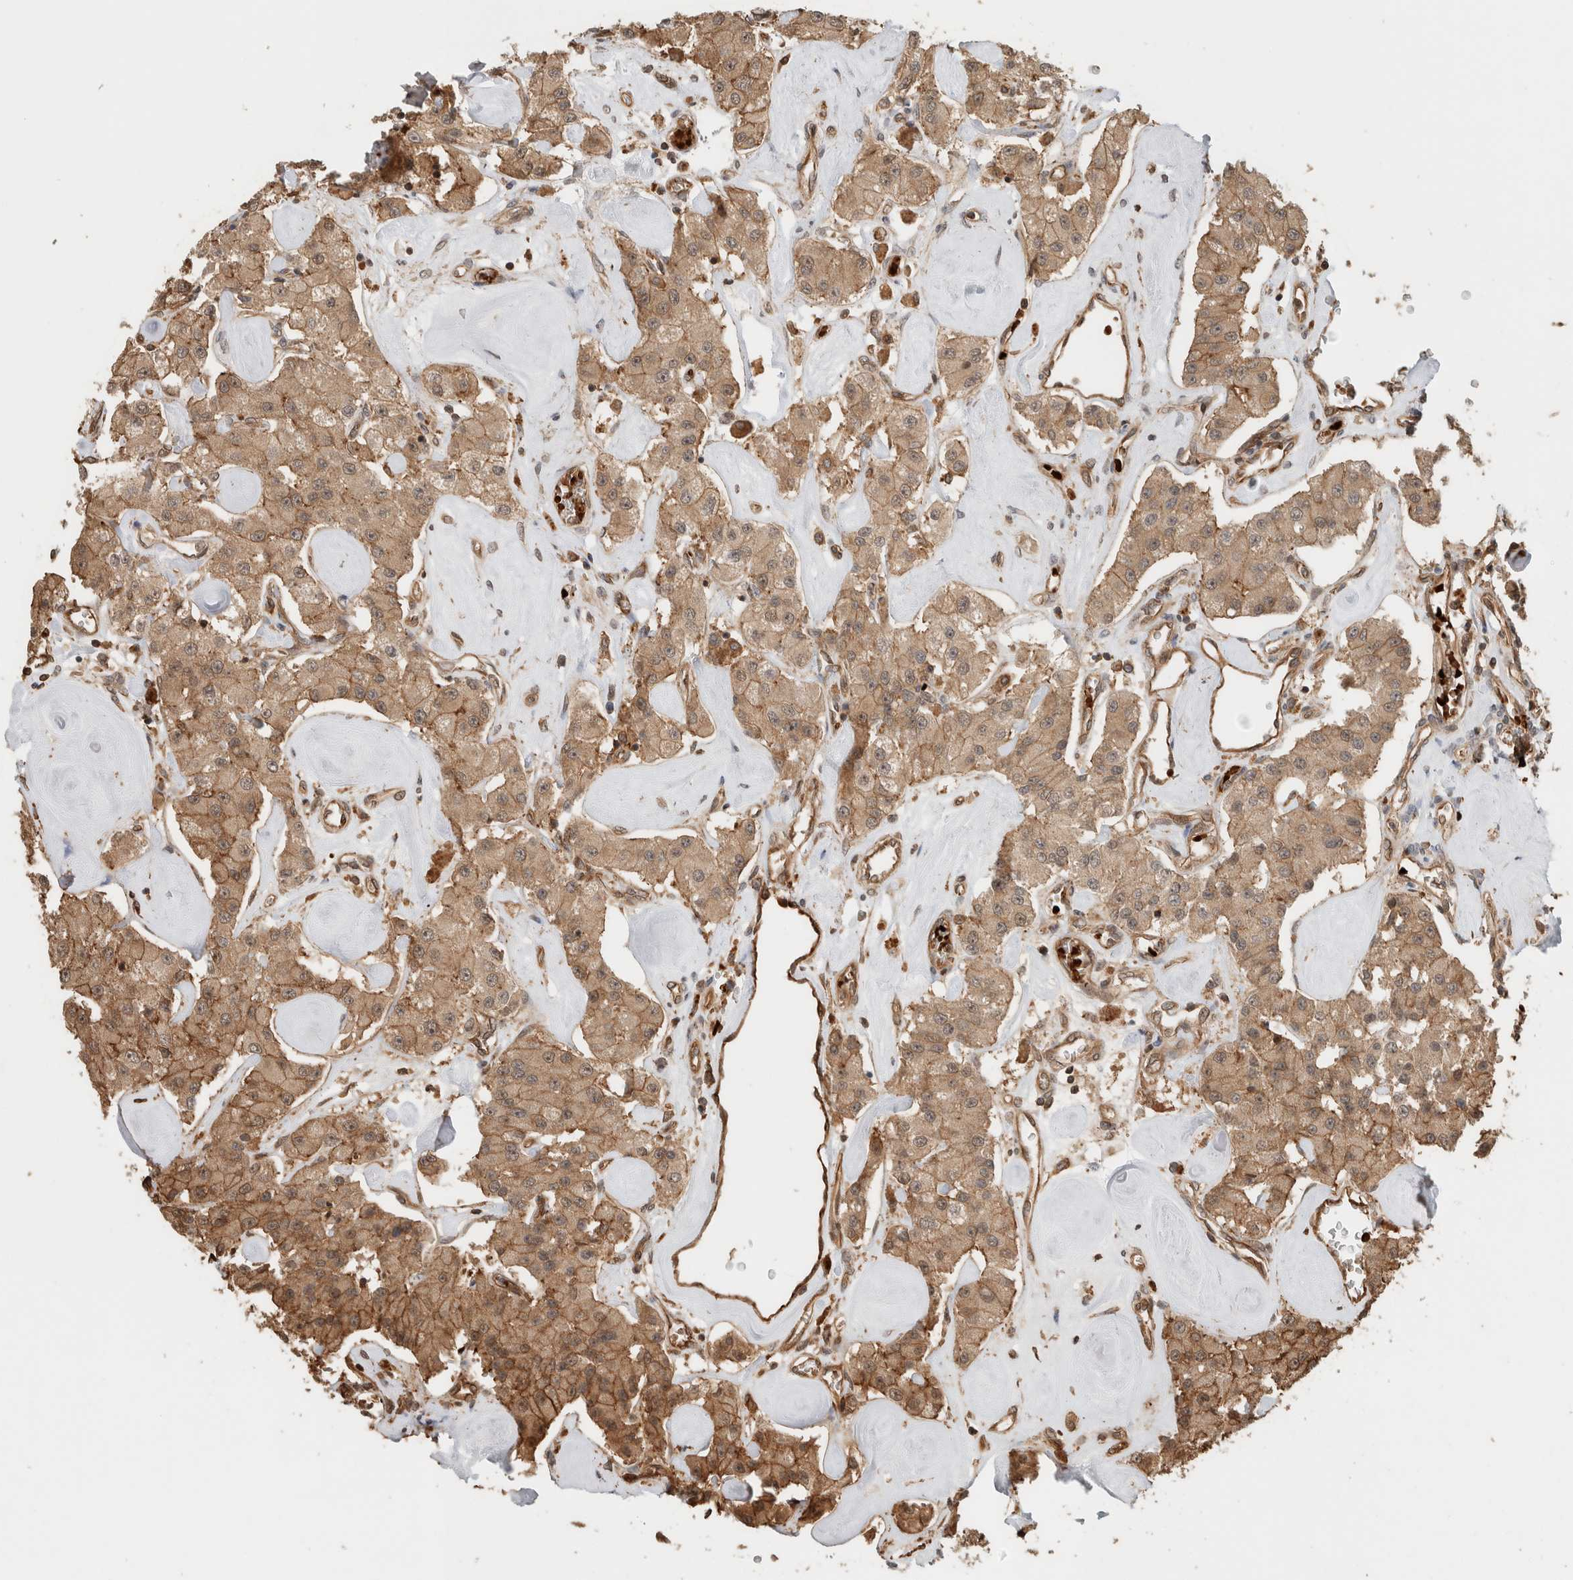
{"staining": {"intensity": "moderate", "quantity": ">75%", "location": "cytoplasmic/membranous"}, "tissue": "carcinoid", "cell_type": "Tumor cells", "image_type": "cancer", "snomed": [{"axis": "morphology", "description": "Carcinoid, malignant, NOS"}, {"axis": "topography", "description": "Pancreas"}], "caption": "Immunohistochemical staining of human carcinoid (malignant) reveals moderate cytoplasmic/membranous protein staining in approximately >75% of tumor cells.", "gene": "OTUD6B", "patient": {"sex": "male", "age": 41}}